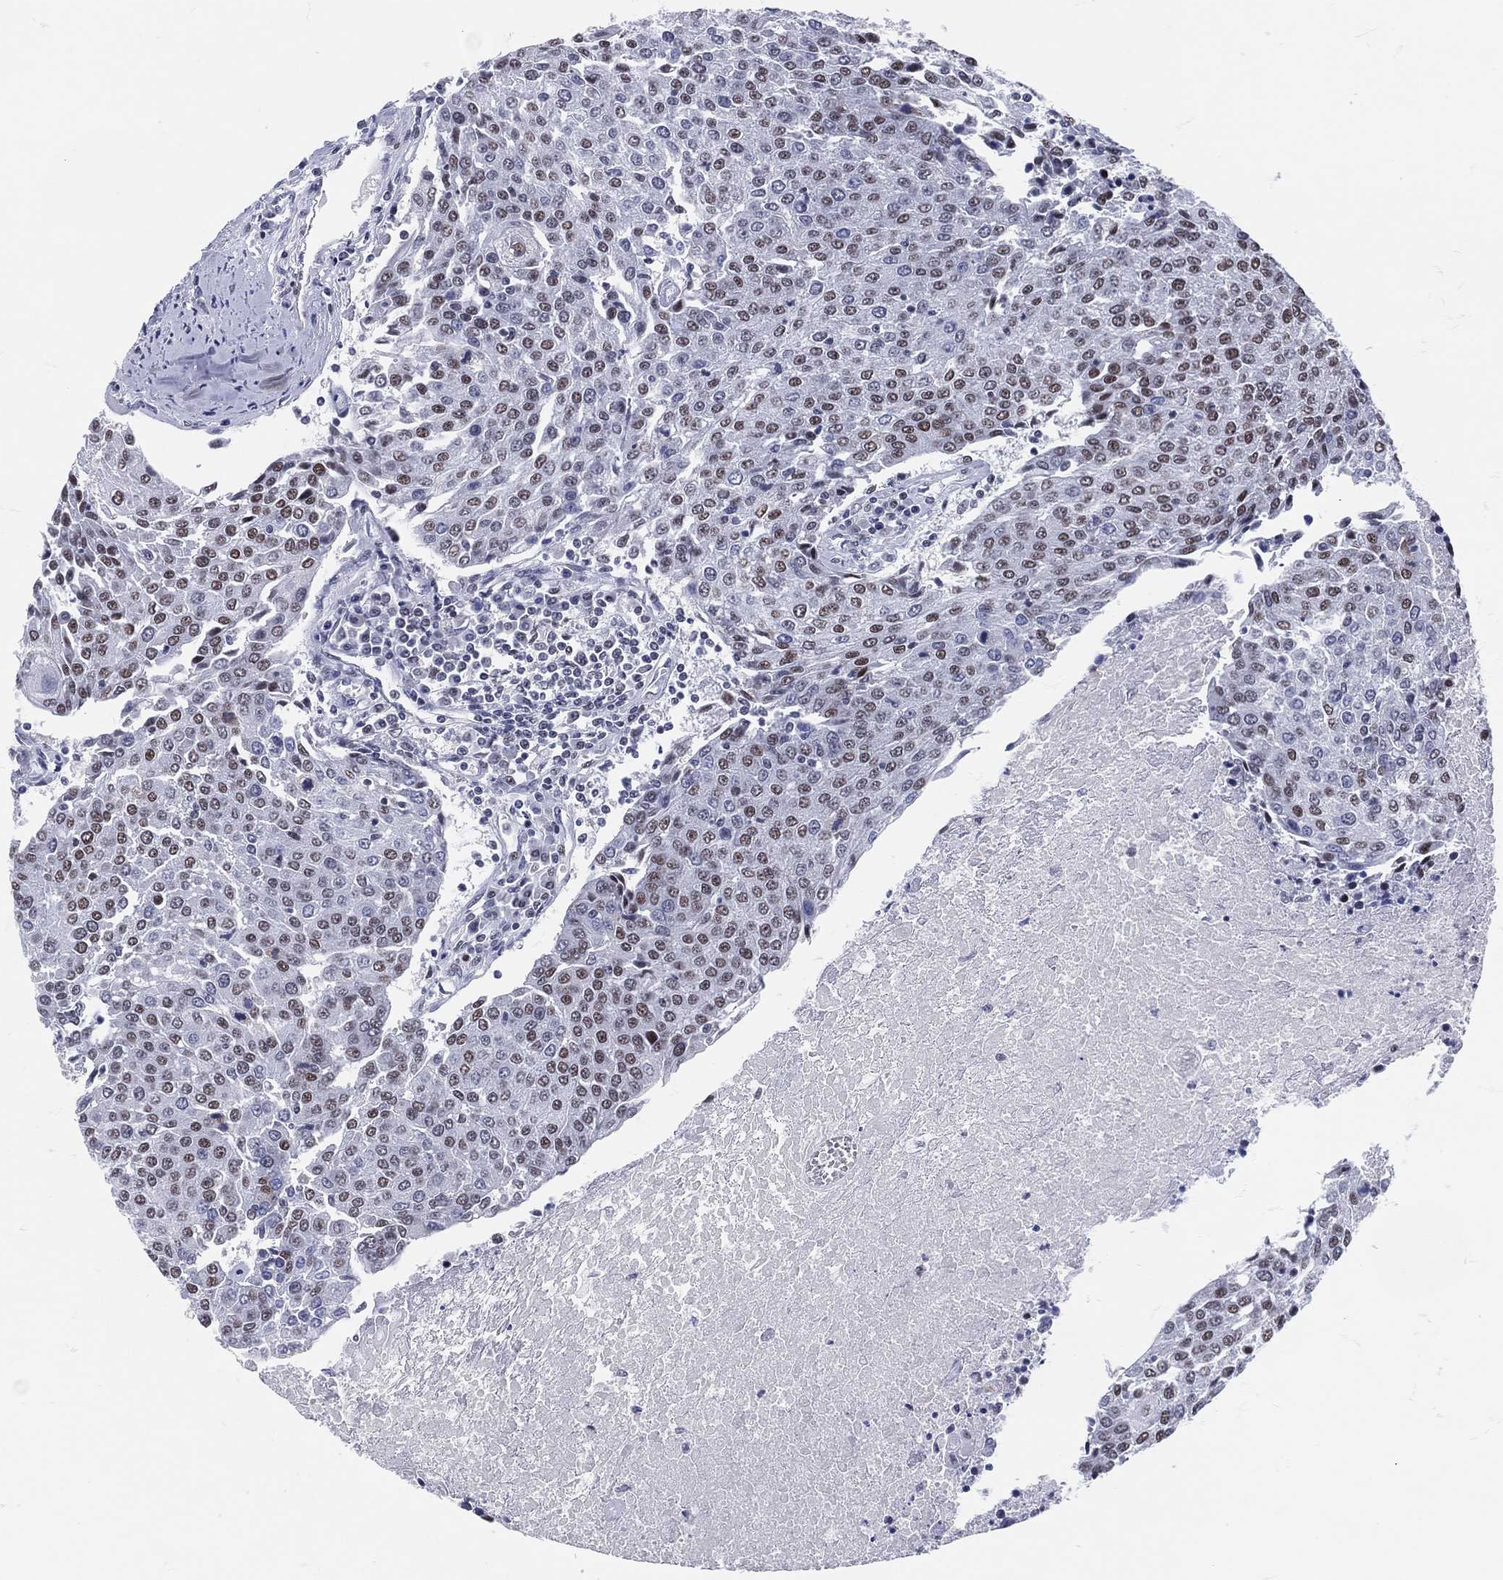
{"staining": {"intensity": "moderate", "quantity": "<25%", "location": "nuclear"}, "tissue": "urothelial cancer", "cell_type": "Tumor cells", "image_type": "cancer", "snomed": [{"axis": "morphology", "description": "Urothelial carcinoma, High grade"}, {"axis": "topography", "description": "Urinary bladder"}], "caption": "Immunohistochemical staining of high-grade urothelial carcinoma demonstrates moderate nuclear protein expression in approximately <25% of tumor cells.", "gene": "MAPK8IP1", "patient": {"sex": "female", "age": 85}}